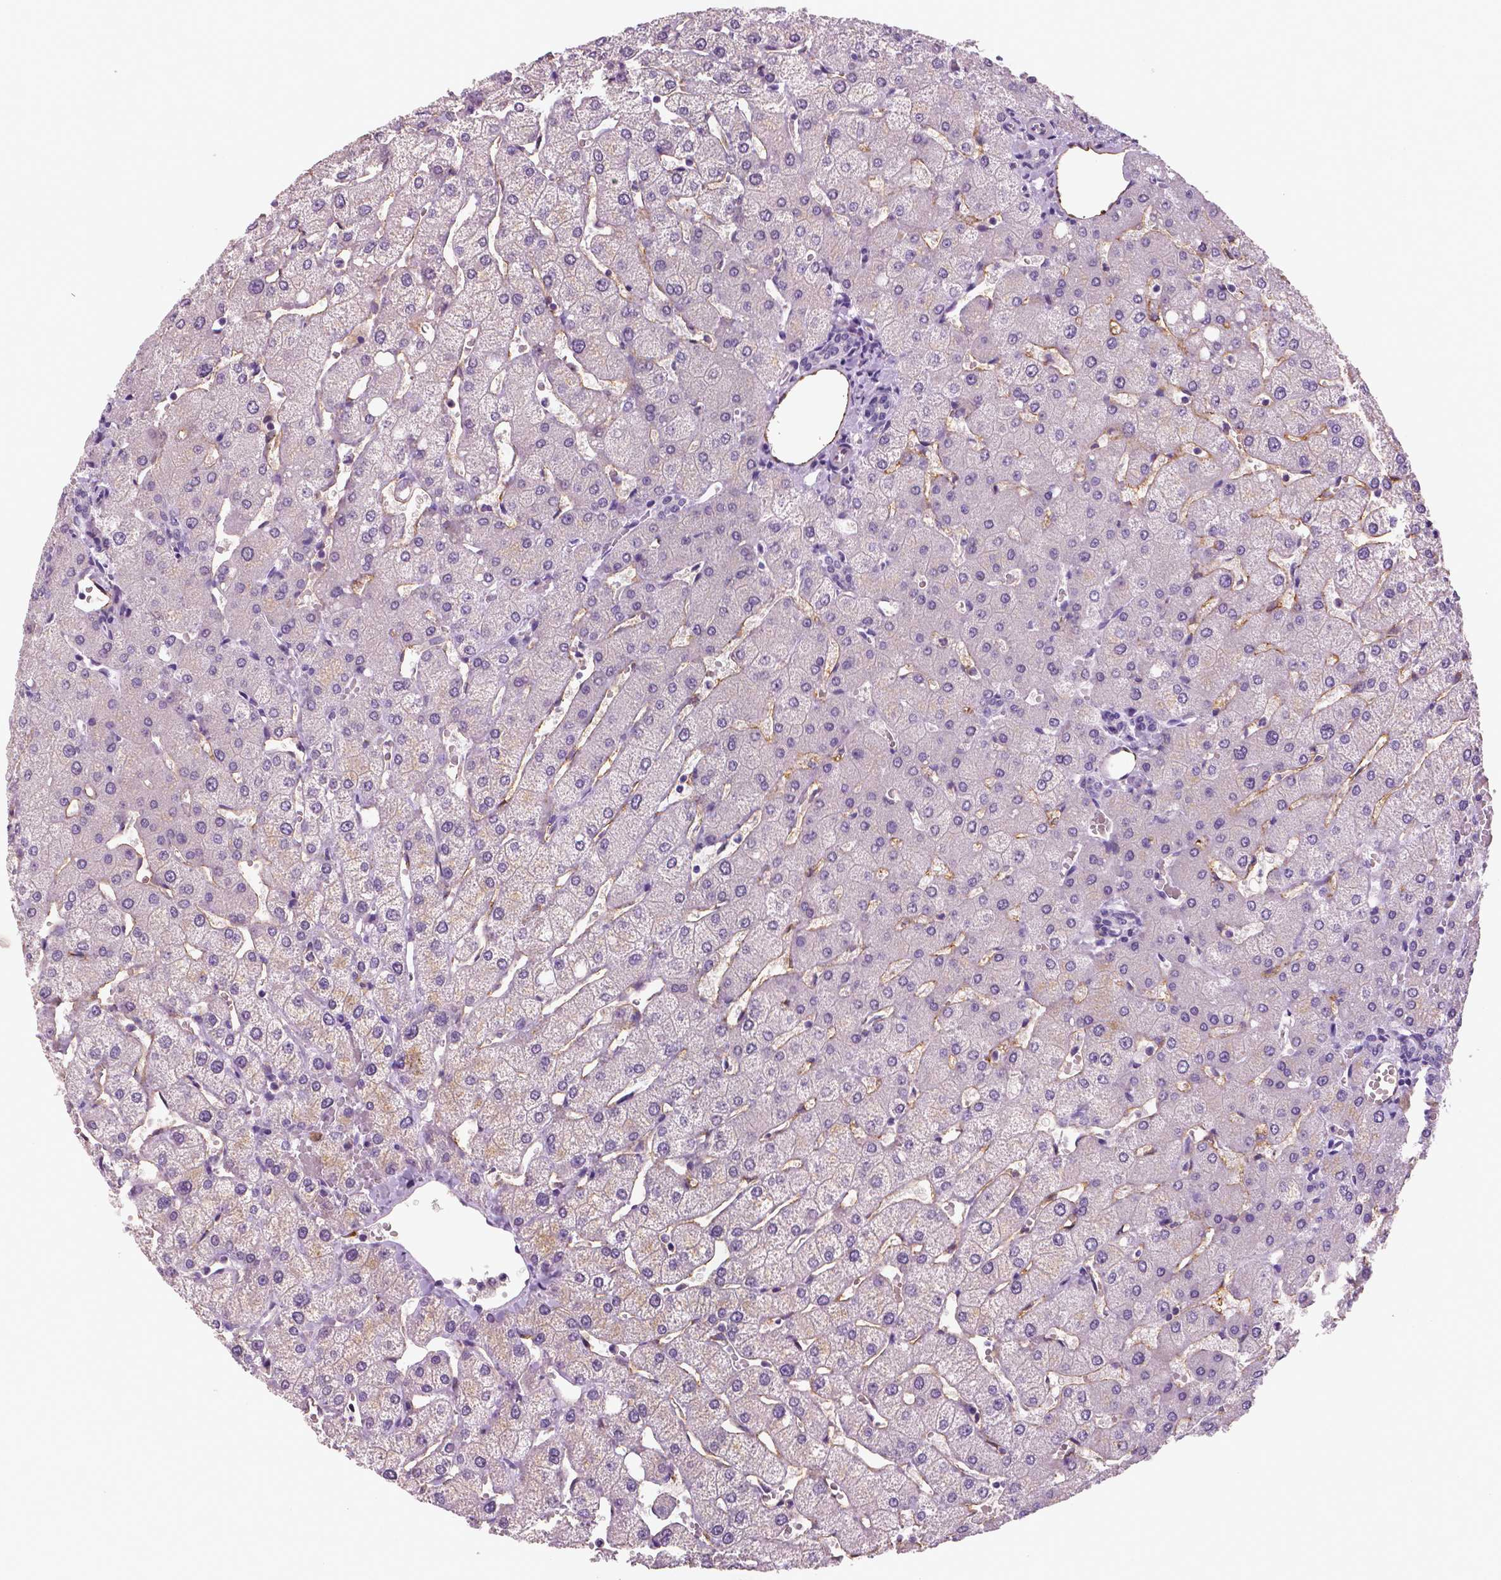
{"staining": {"intensity": "negative", "quantity": "none", "location": "none"}, "tissue": "liver", "cell_type": "Cholangiocytes", "image_type": "normal", "snomed": [{"axis": "morphology", "description": "Normal tissue, NOS"}, {"axis": "topography", "description": "Liver"}], "caption": "Protein analysis of normal liver exhibits no significant positivity in cholangiocytes.", "gene": "TSPAN7", "patient": {"sex": "female", "age": 54}}